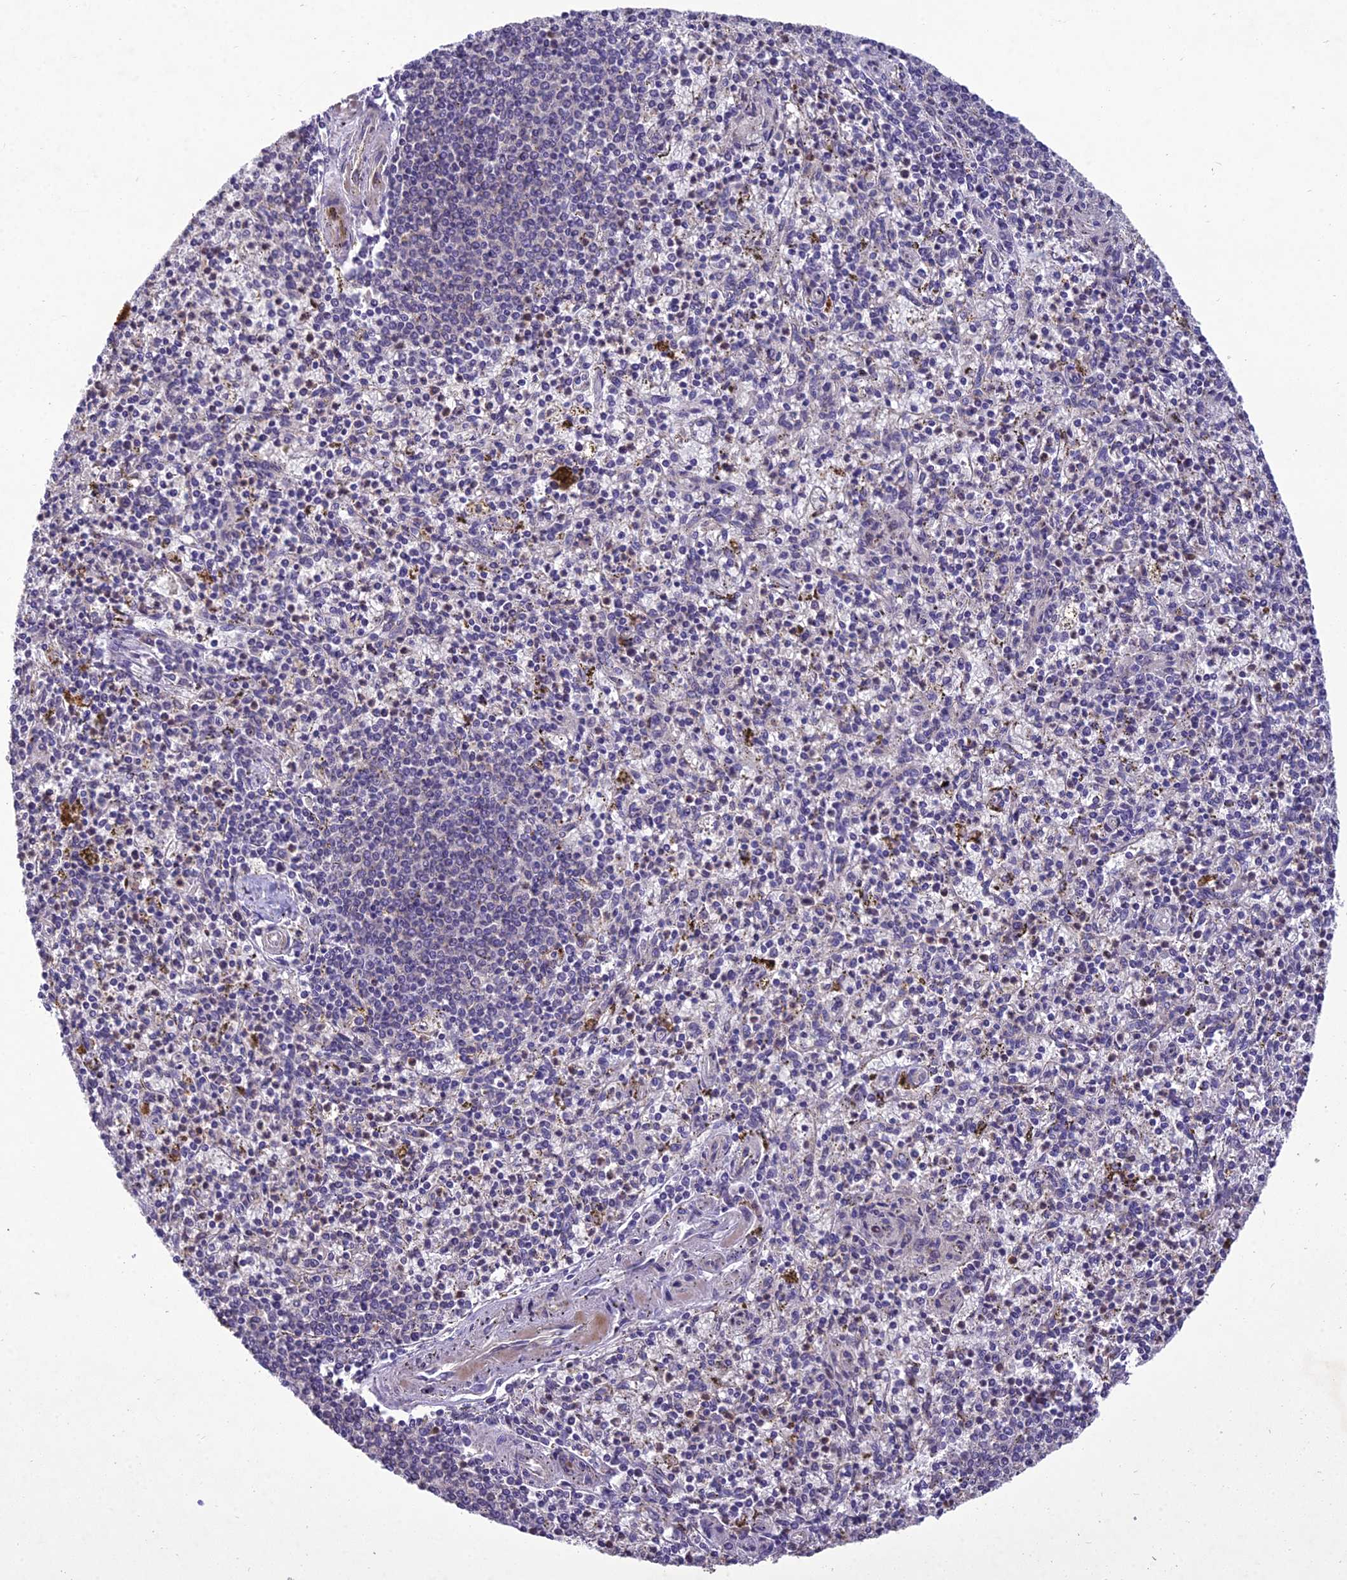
{"staining": {"intensity": "negative", "quantity": "none", "location": "none"}, "tissue": "spleen", "cell_type": "Cells in red pulp", "image_type": "normal", "snomed": [{"axis": "morphology", "description": "Normal tissue, NOS"}, {"axis": "topography", "description": "Spleen"}], "caption": "DAB (3,3'-diaminobenzidine) immunohistochemical staining of normal spleen demonstrates no significant positivity in cells in red pulp. (Brightfield microscopy of DAB (3,3'-diaminobenzidine) IHC at high magnification).", "gene": "CENPL", "patient": {"sex": "male", "age": 72}}